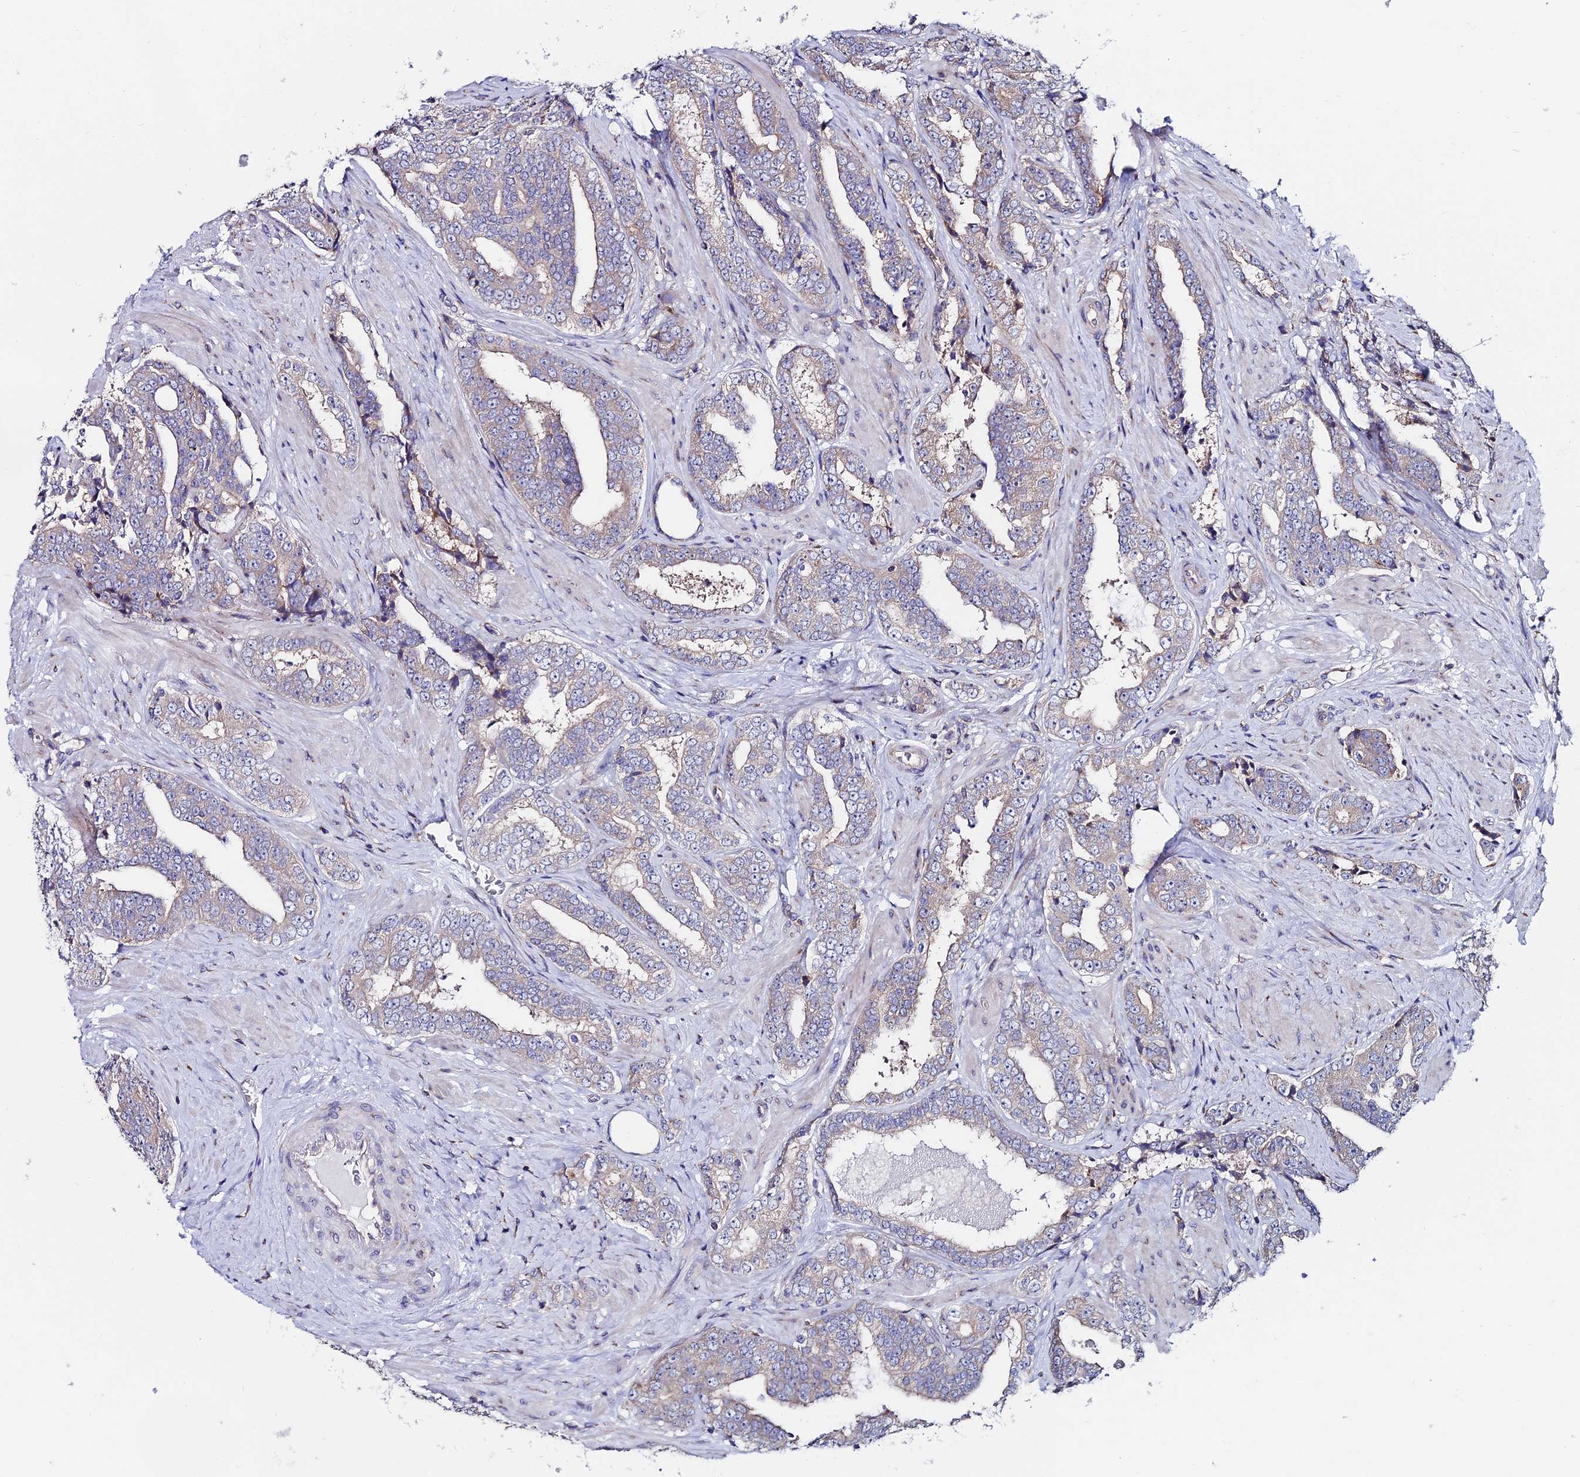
{"staining": {"intensity": "weak", "quantity": "<25%", "location": "cytoplasmic/membranous"}, "tissue": "prostate cancer", "cell_type": "Tumor cells", "image_type": "cancer", "snomed": [{"axis": "morphology", "description": "Adenocarcinoma, High grade"}, {"axis": "topography", "description": "Prostate"}], "caption": "Image shows no significant protein expression in tumor cells of prostate cancer (adenocarcinoma (high-grade)).", "gene": "EIF3K", "patient": {"sex": "male", "age": 67}}